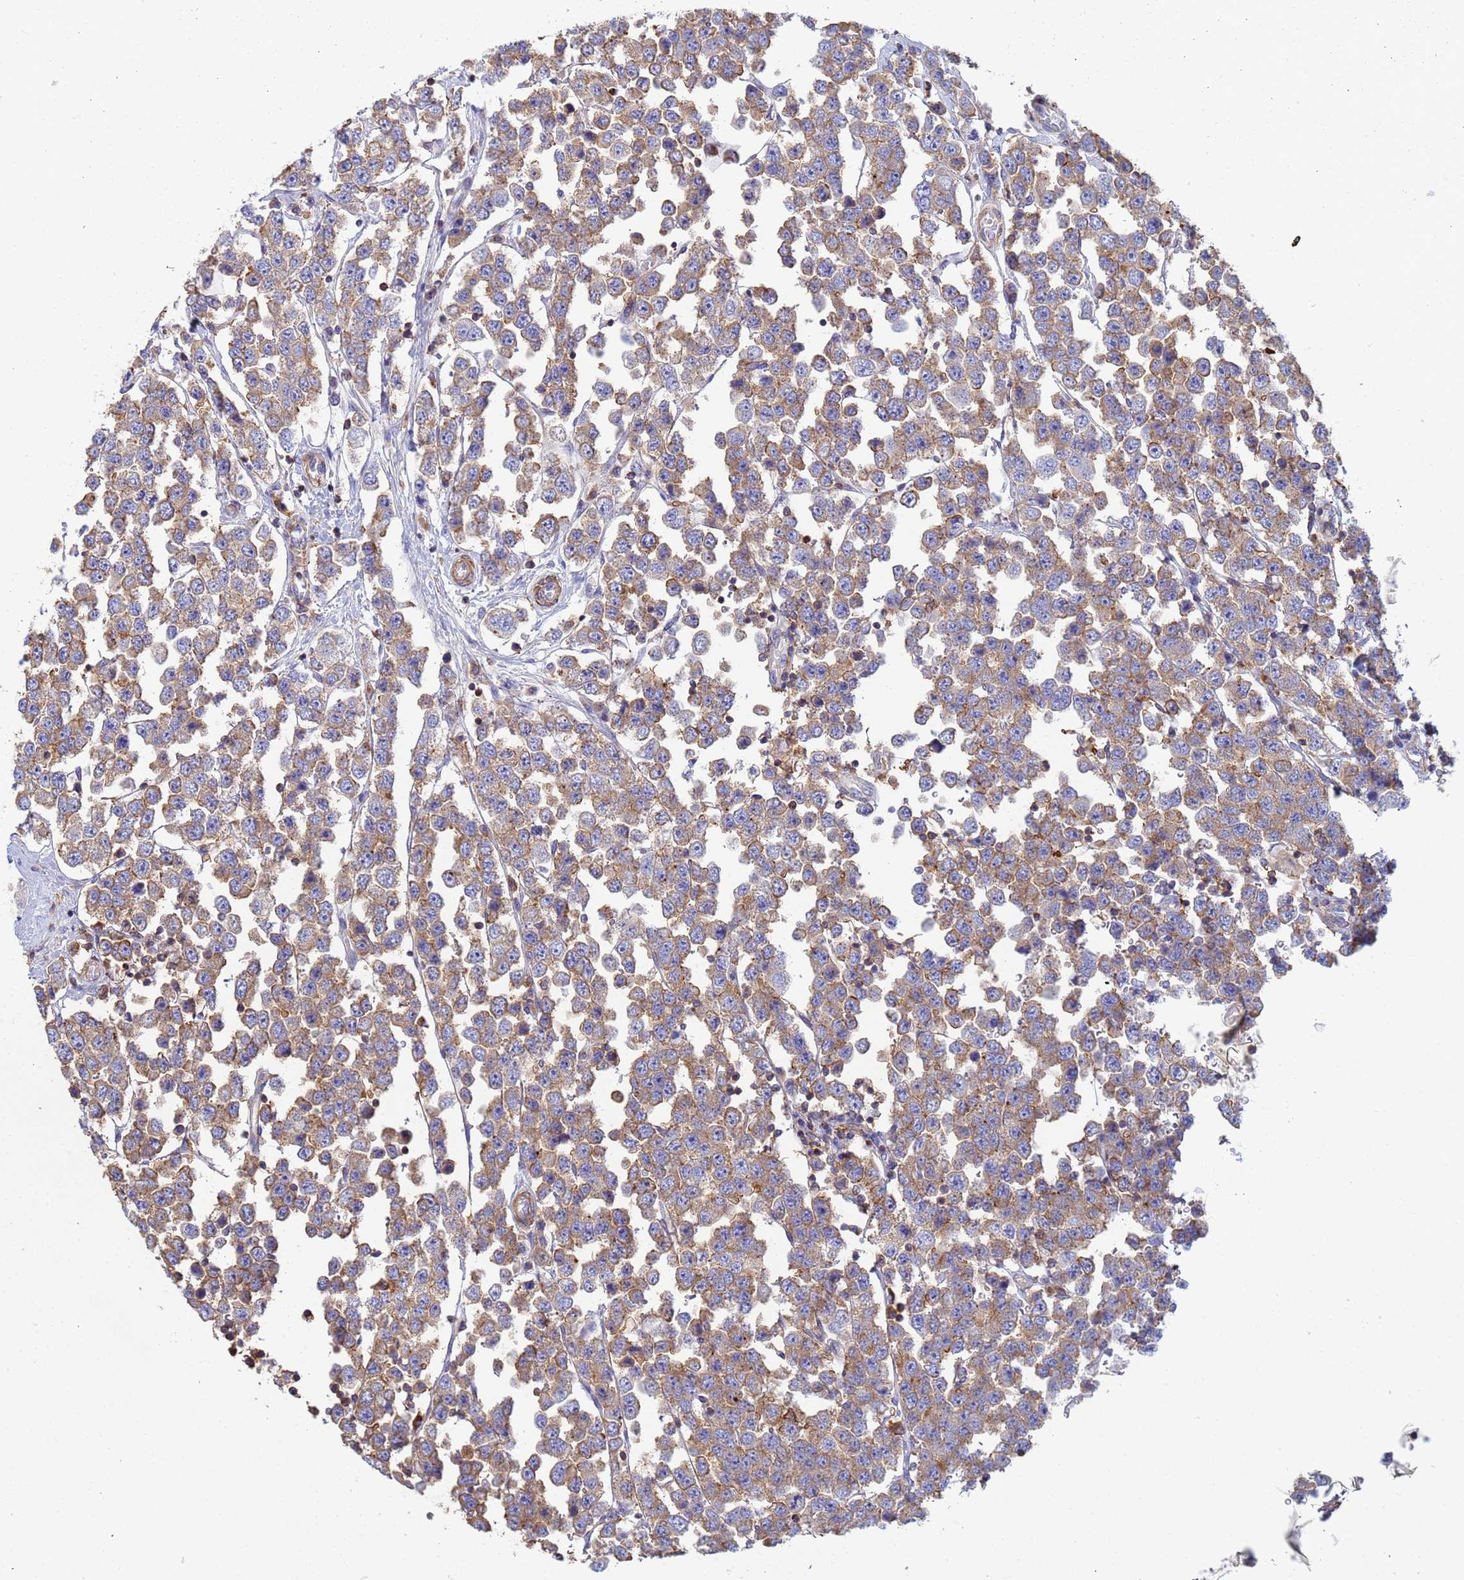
{"staining": {"intensity": "moderate", "quantity": ">75%", "location": "cytoplasmic/membranous"}, "tissue": "testis cancer", "cell_type": "Tumor cells", "image_type": "cancer", "snomed": [{"axis": "morphology", "description": "Seminoma, NOS"}, {"axis": "topography", "description": "Testis"}], "caption": "Protein staining of seminoma (testis) tissue demonstrates moderate cytoplasmic/membranous expression in about >75% of tumor cells. (IHC, brightfield microscopy, high magnification).", "gene": "ZNG1B", "patient": {"sex": "male", "age": 28}}